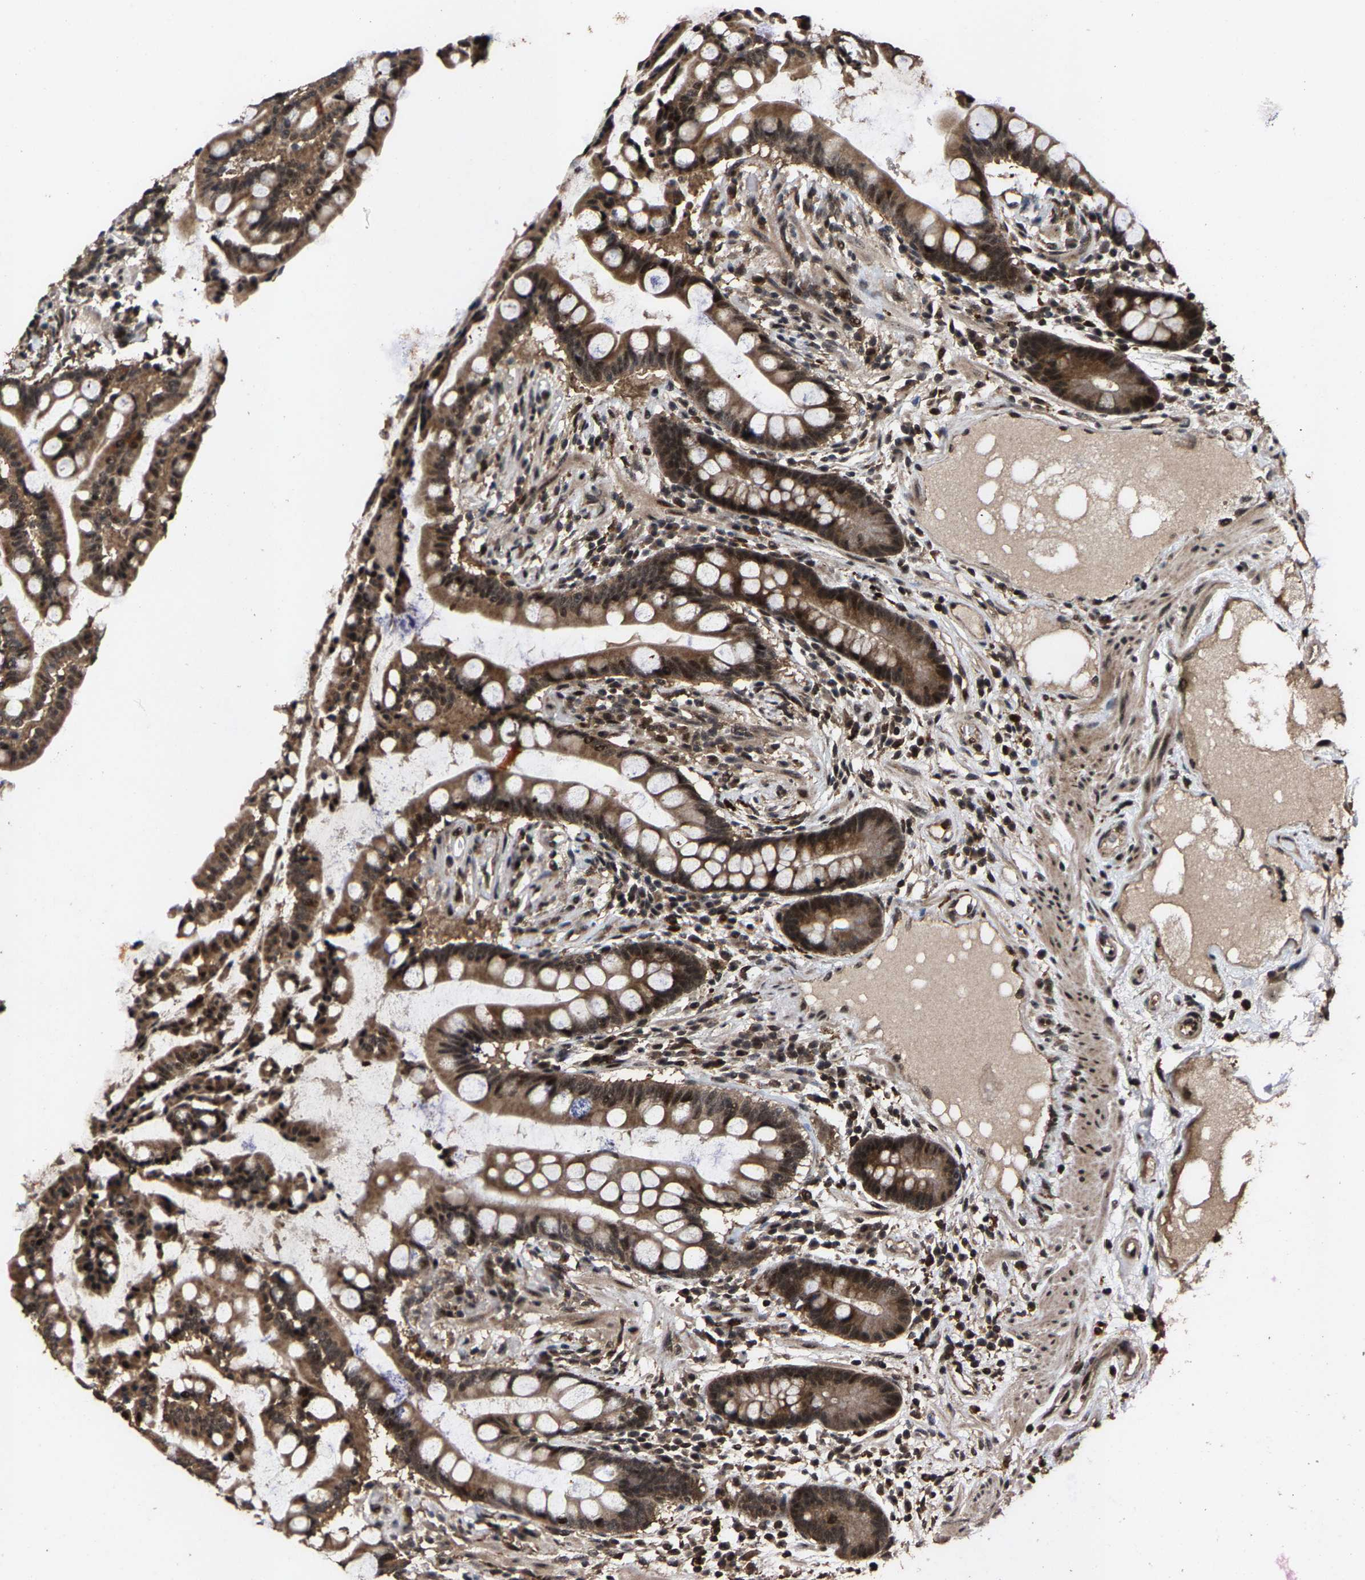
{"staining": {"intensity": "weak", "quantity": ">75%", "location": "cytoplasmic/membranous"}, "tissue": "colon", "cell_type": "Endothelial cells", "image_type": "normal", "snomed": [{"axis": "morphology", "description": "Normal tissue, NOS"}, {"axis": "topography", "description": "Colon"}], "caption": "Immunohistochemical staining of benign human colon reveals >75% levels of weak cytoplasmic/membranous protein expression in approximately >75% of endothelial cells.", "gene": "HAUS6", "patient": {"sex": "male", "age": 73}}